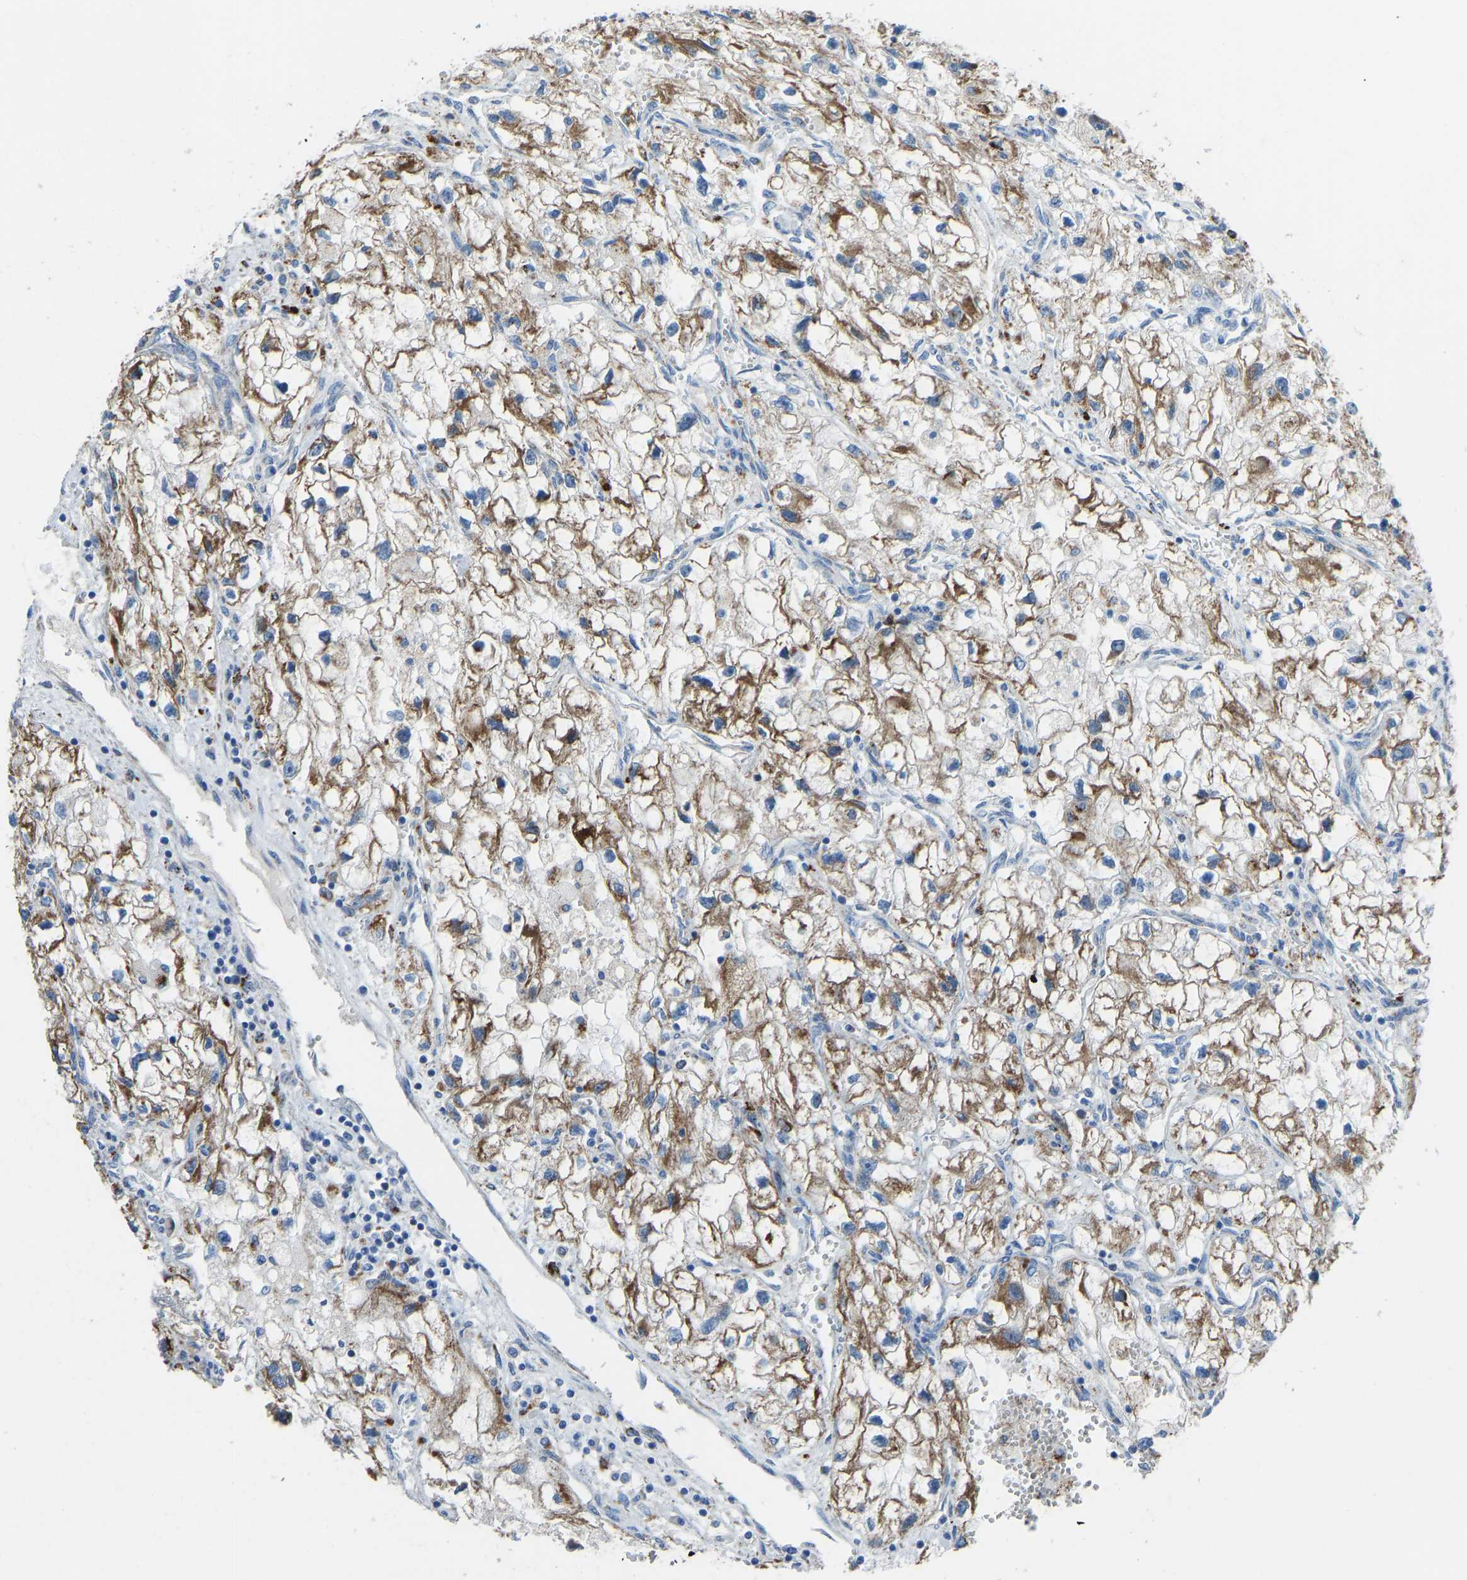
{"staining": {"intensity": "moderate", "quantity": ">75%", "location": "cytoplasmic/membranous"}, "tissue": "renal cancer", "cell_type": "Tumor cells", "image_type": "cancer", "snomed": [{"axis": "morphology", "description": "Adenocarcinoma, NOS"}, {"axis": "topography", "description": "Kidney"}], "caption": "Renal adenocarcinoma stained for a protein (brown) displays moderate cytoplasmic/membranous positive positivity in about >75% of tumor cells.", "gene": "SMIM20", "patient": {"sex": "female", "age": 70}}